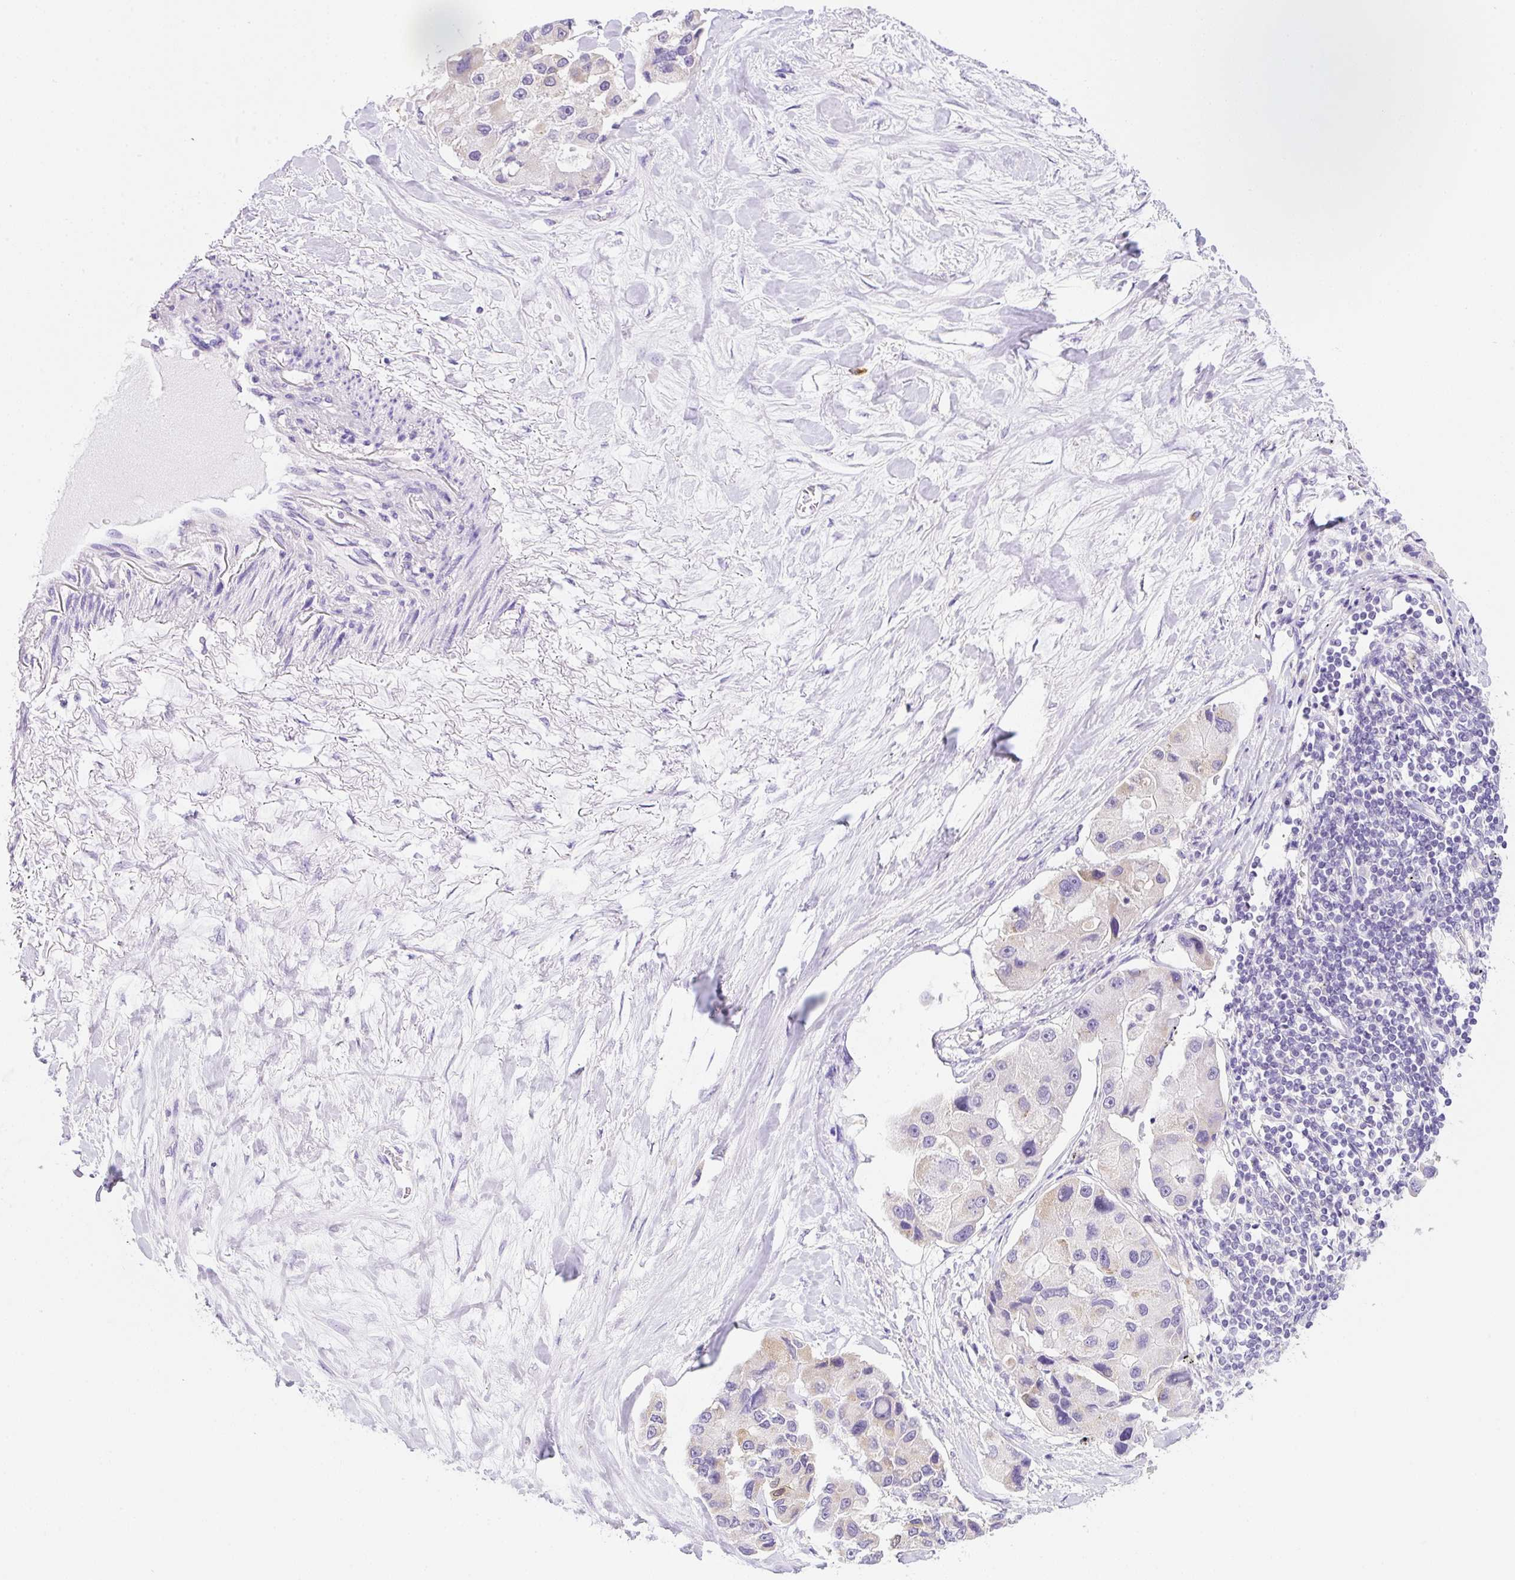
{"staining": {"intensity": "moderate", "quantity": "<25%", "location": "cytoplasmic/membranous"}, "tissue": "lung cancer", "cell_type": "Tumor cells", "image_type": "cancer", "snomed": [{"axis": "morphology", "description": "Adenocarcinoma, NOS"}, {"axis": "topography", "description": "Lung"}], "caption": "Immunohistochemical staining of lung cancer demonstrates moderate cytoplasmic/membranous protein positivity in approximately <25% of tumor cells. The staining was performed using DAB (3,3'-diaminobenzidine) to visualize the protein expression in brown, while the nuclei were stained in blue with hematoxylin (Magnification: 20x).", "gene": "NDST3", "patient": {"sex": "female", "age": 54}}